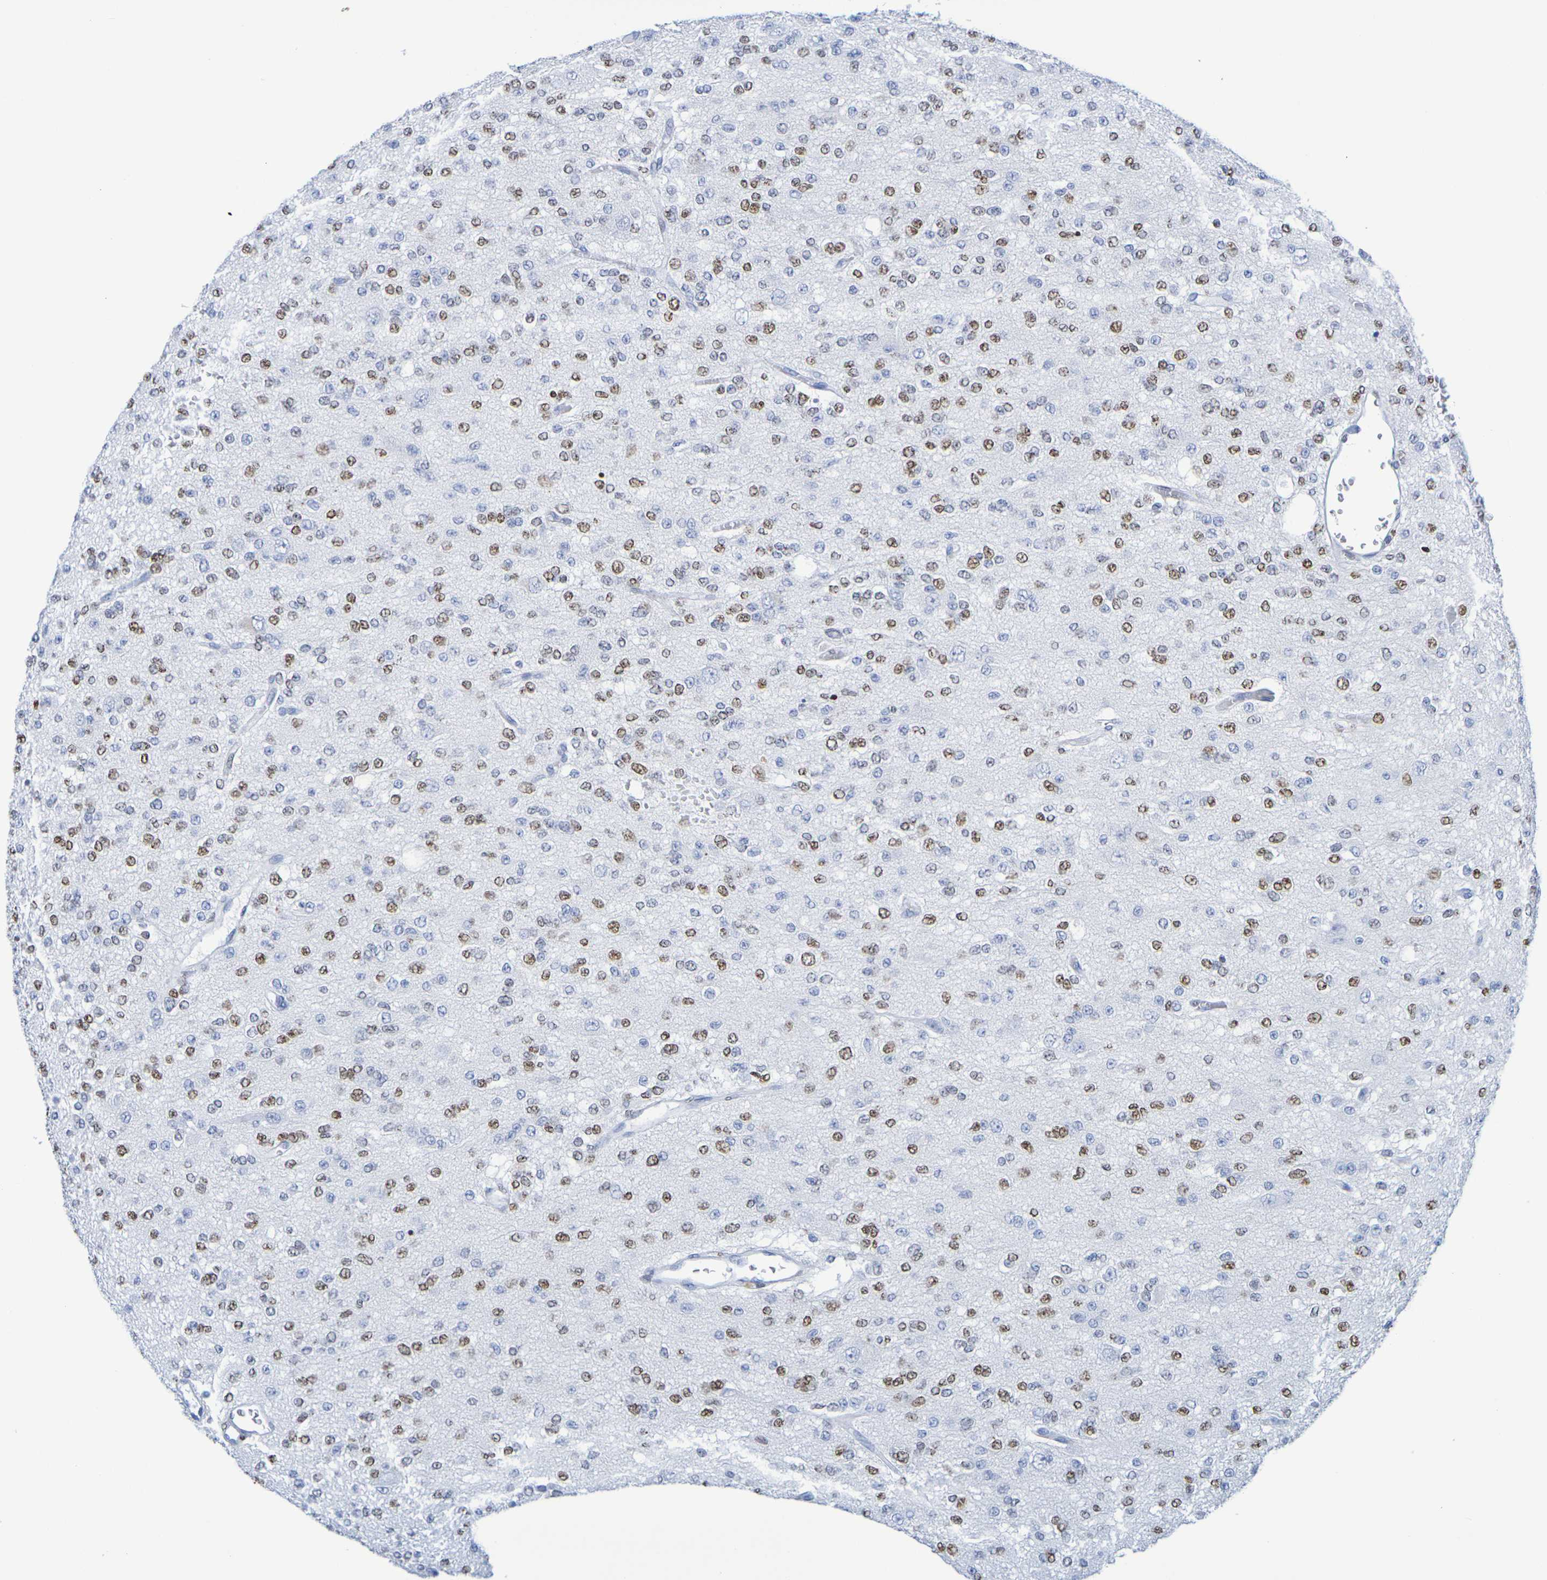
{"staining": {"intensity": "moderate", "quantity": "25%-75%", "location": "nuclear"}, "tissue": "glioma", "cell_type": "Tumor cells", "image_type": "cancer", "snomed": [{"axis": "morphology", "description": "Glioma, malignant, Low grade"}, {"axis": "topography", "description": "Brain"}], "caption": "Protein staining shows moderate nuclear expression in approximately 25%-75% of tumor cells in low-grade glioma (malignant).", "gene": "H1-5", "patient": {"sex": "male", "age": 38}}